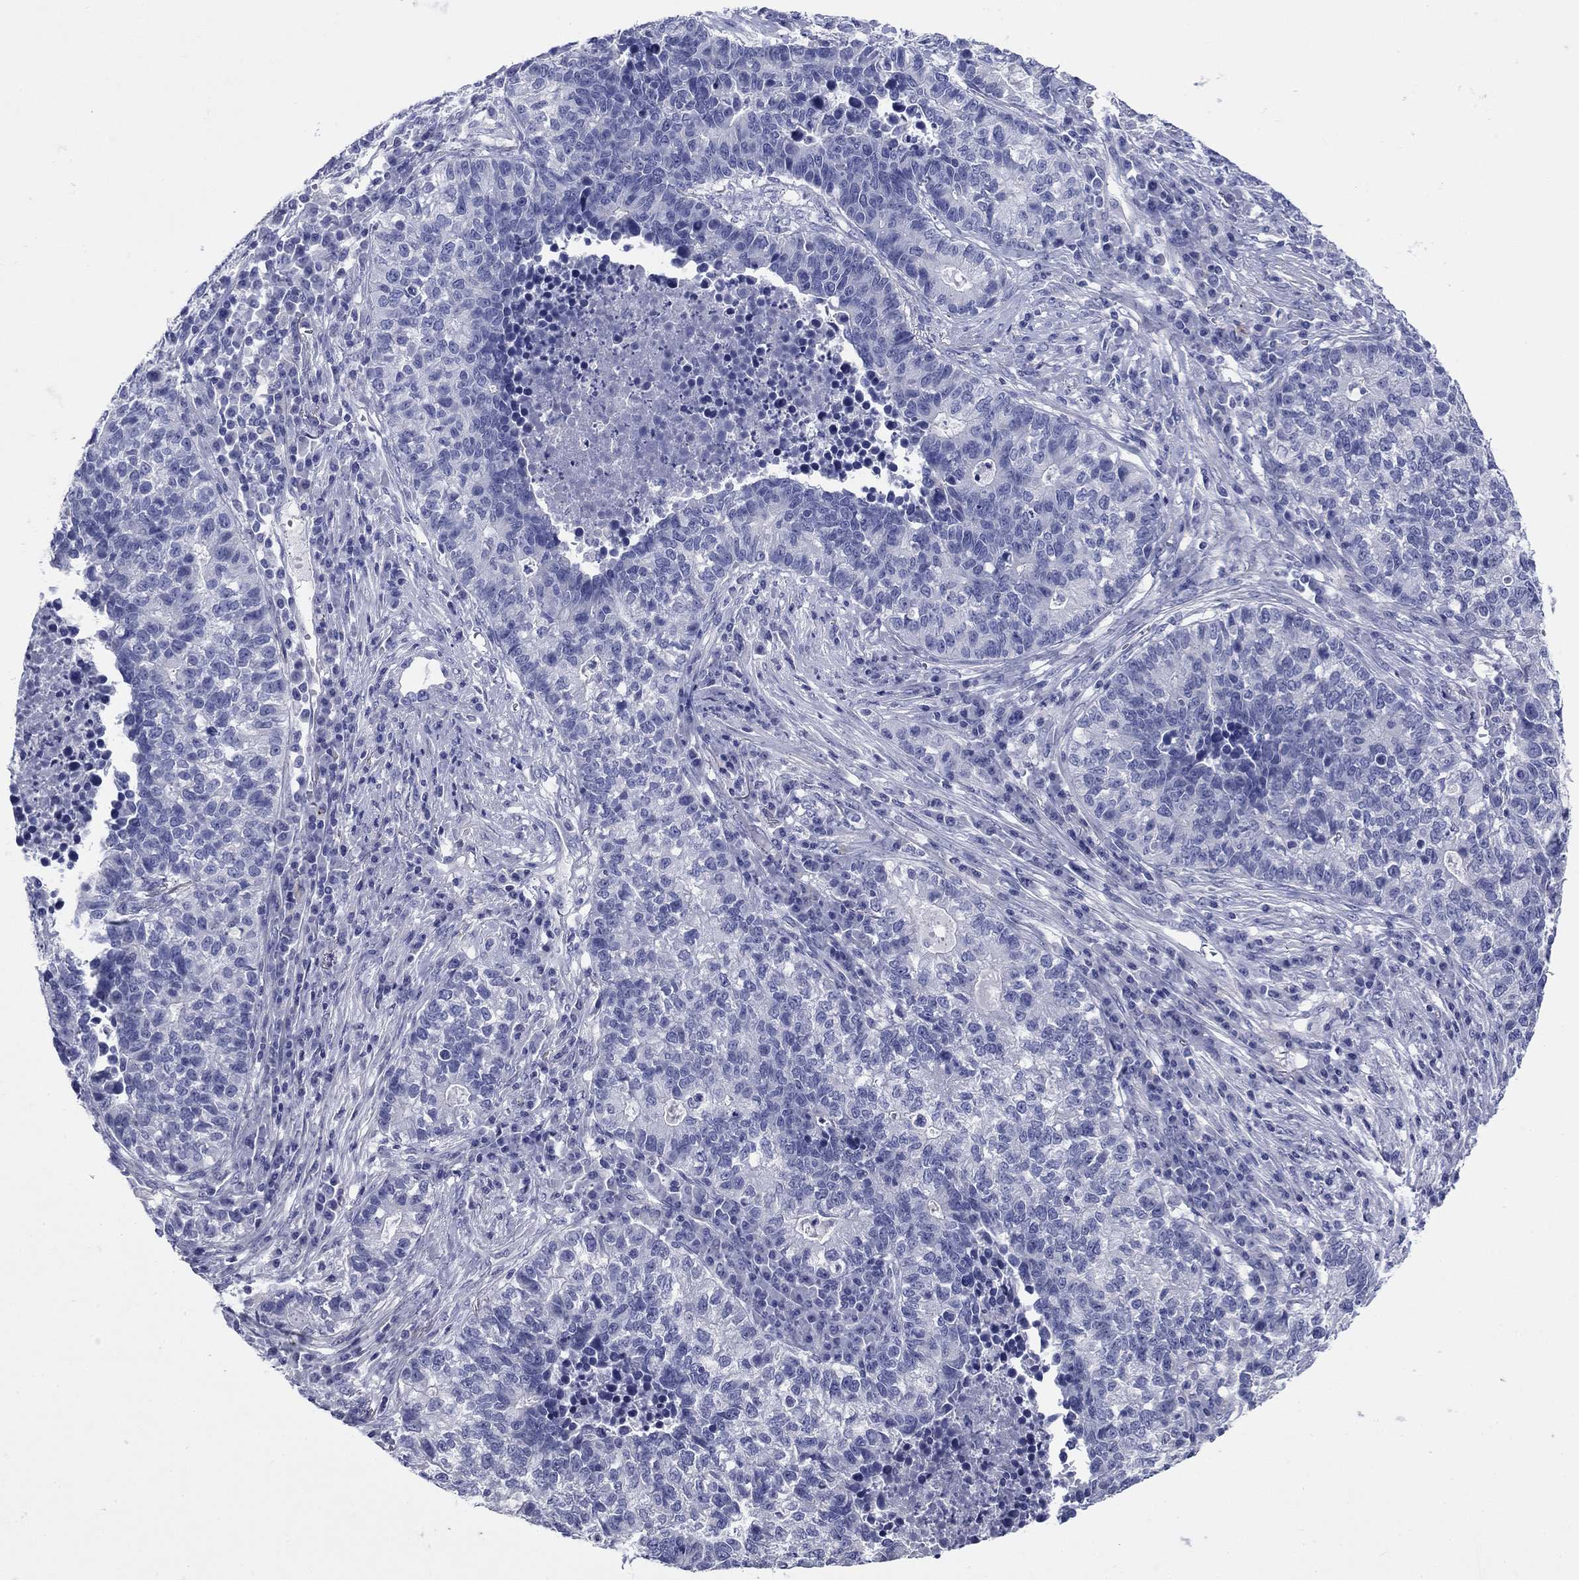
{"staining": {"intensity": "negative", "quantity": "none", "location": "none"}, "tissue": "lung cancer", "cell_type": "Tumor cells", "image_type": "cancer", "snomed": [{"axis": "morphology", "description": "Adenocarcinoma, NOS"}, {"axis": "topography", "description": "Lung"}], "caption": "High power microscopy micrograph of an immunohistochemistry photomicrograph of adenocarcinoma (lung), revealing no significant positivity in tumor cells. (DAB (3,3'-diaminobenzidine) IHC with hematoxylin counter stain).", "gene": "PRKCG", "patient": {"sex": "male", "age": 57}}